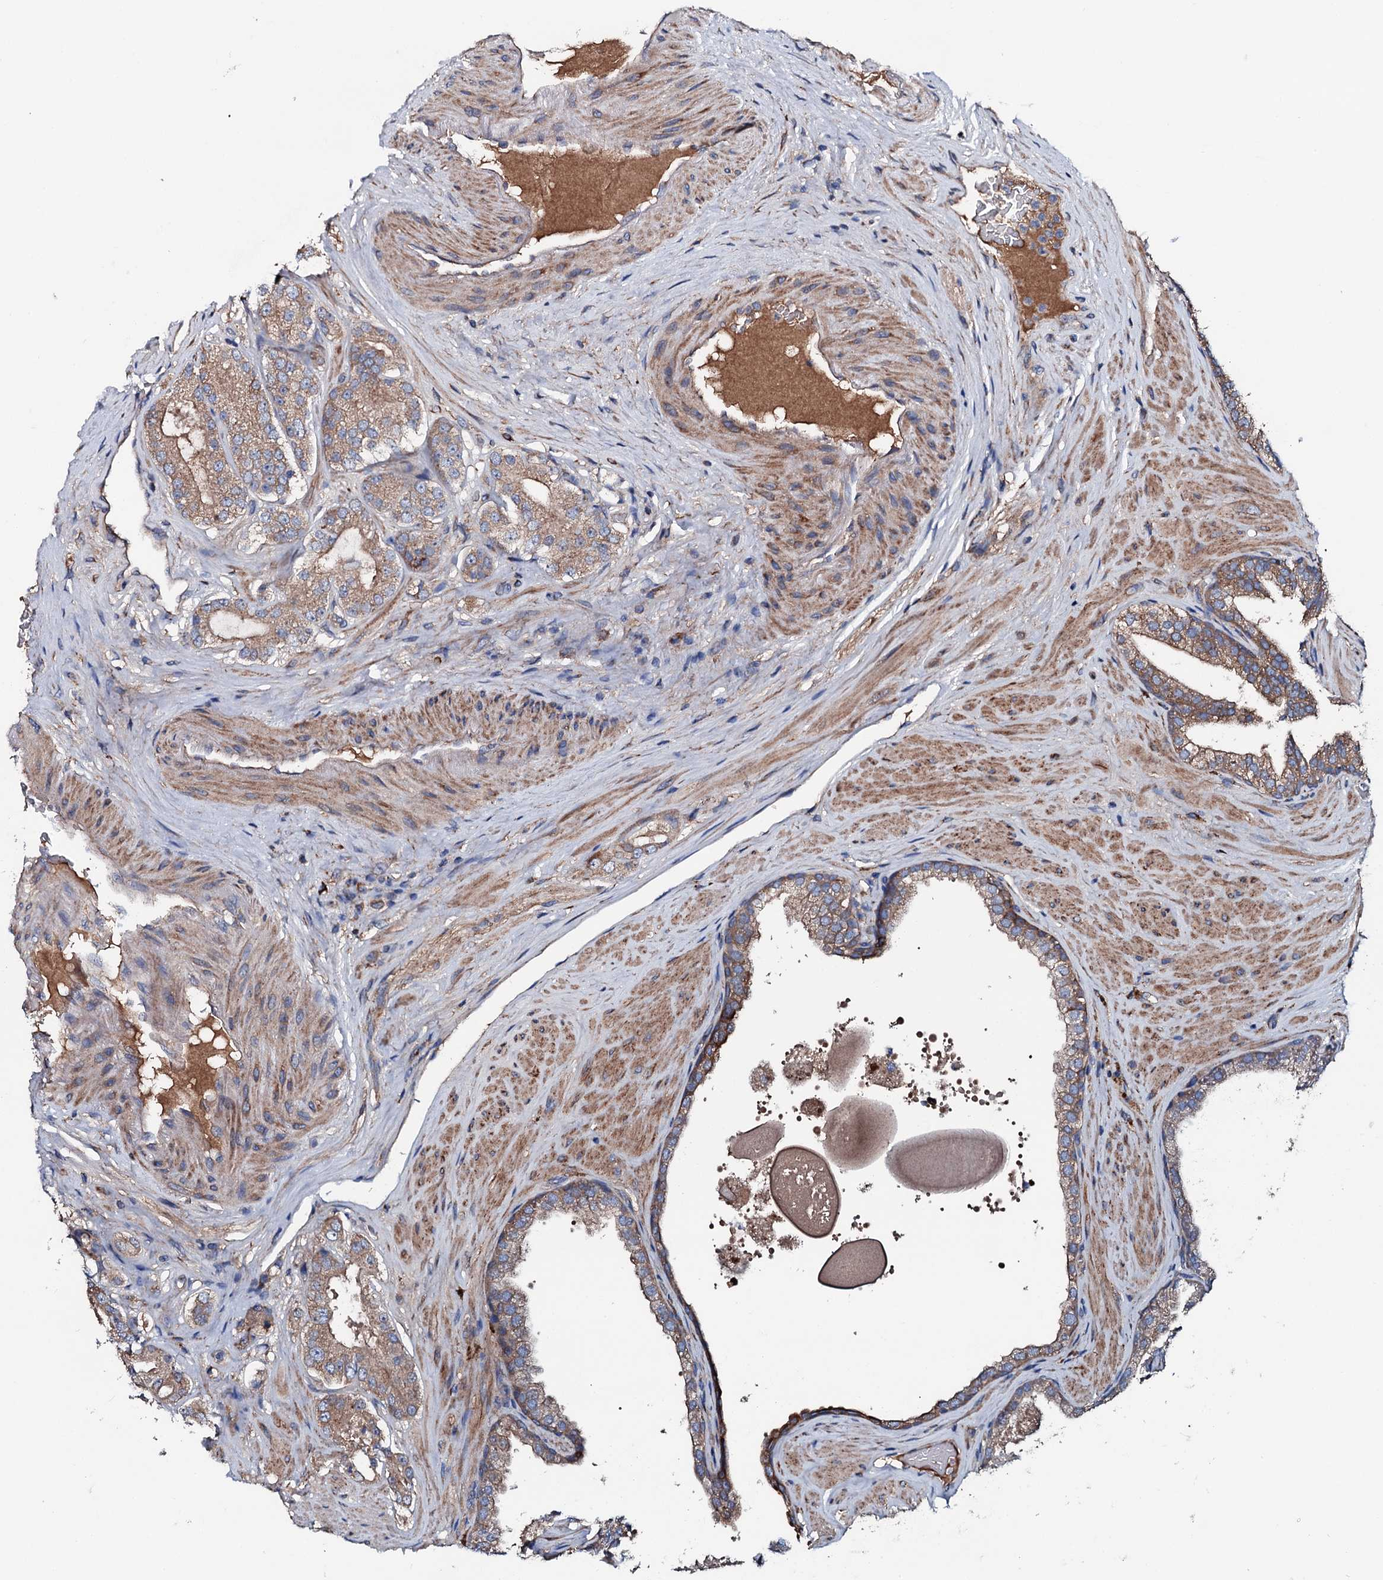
{"staining": {"intensity": "moderate", "quantity": ">75%", "location": "cytoplasmic/membranous"}, "tissue": "prostate cancer", "cell_type": "Tumor cells", "image_type": "cancer", "snomed": [{"axis": "morphology", "description": "Adenocarcinoma, High grade"}, {"axis": "topography", "description": "Prostate"}], "caption": "High-grade adenocarcinoma (prostate) tissue exhibits moderate cytoplasmic/membranous staining in approximately >75% of tumor cells, visualized by immunohistochemistry. Nuclei are stained in blue.", "gene": "NEK1", "patient": {"sex": "male", "age": 65}}